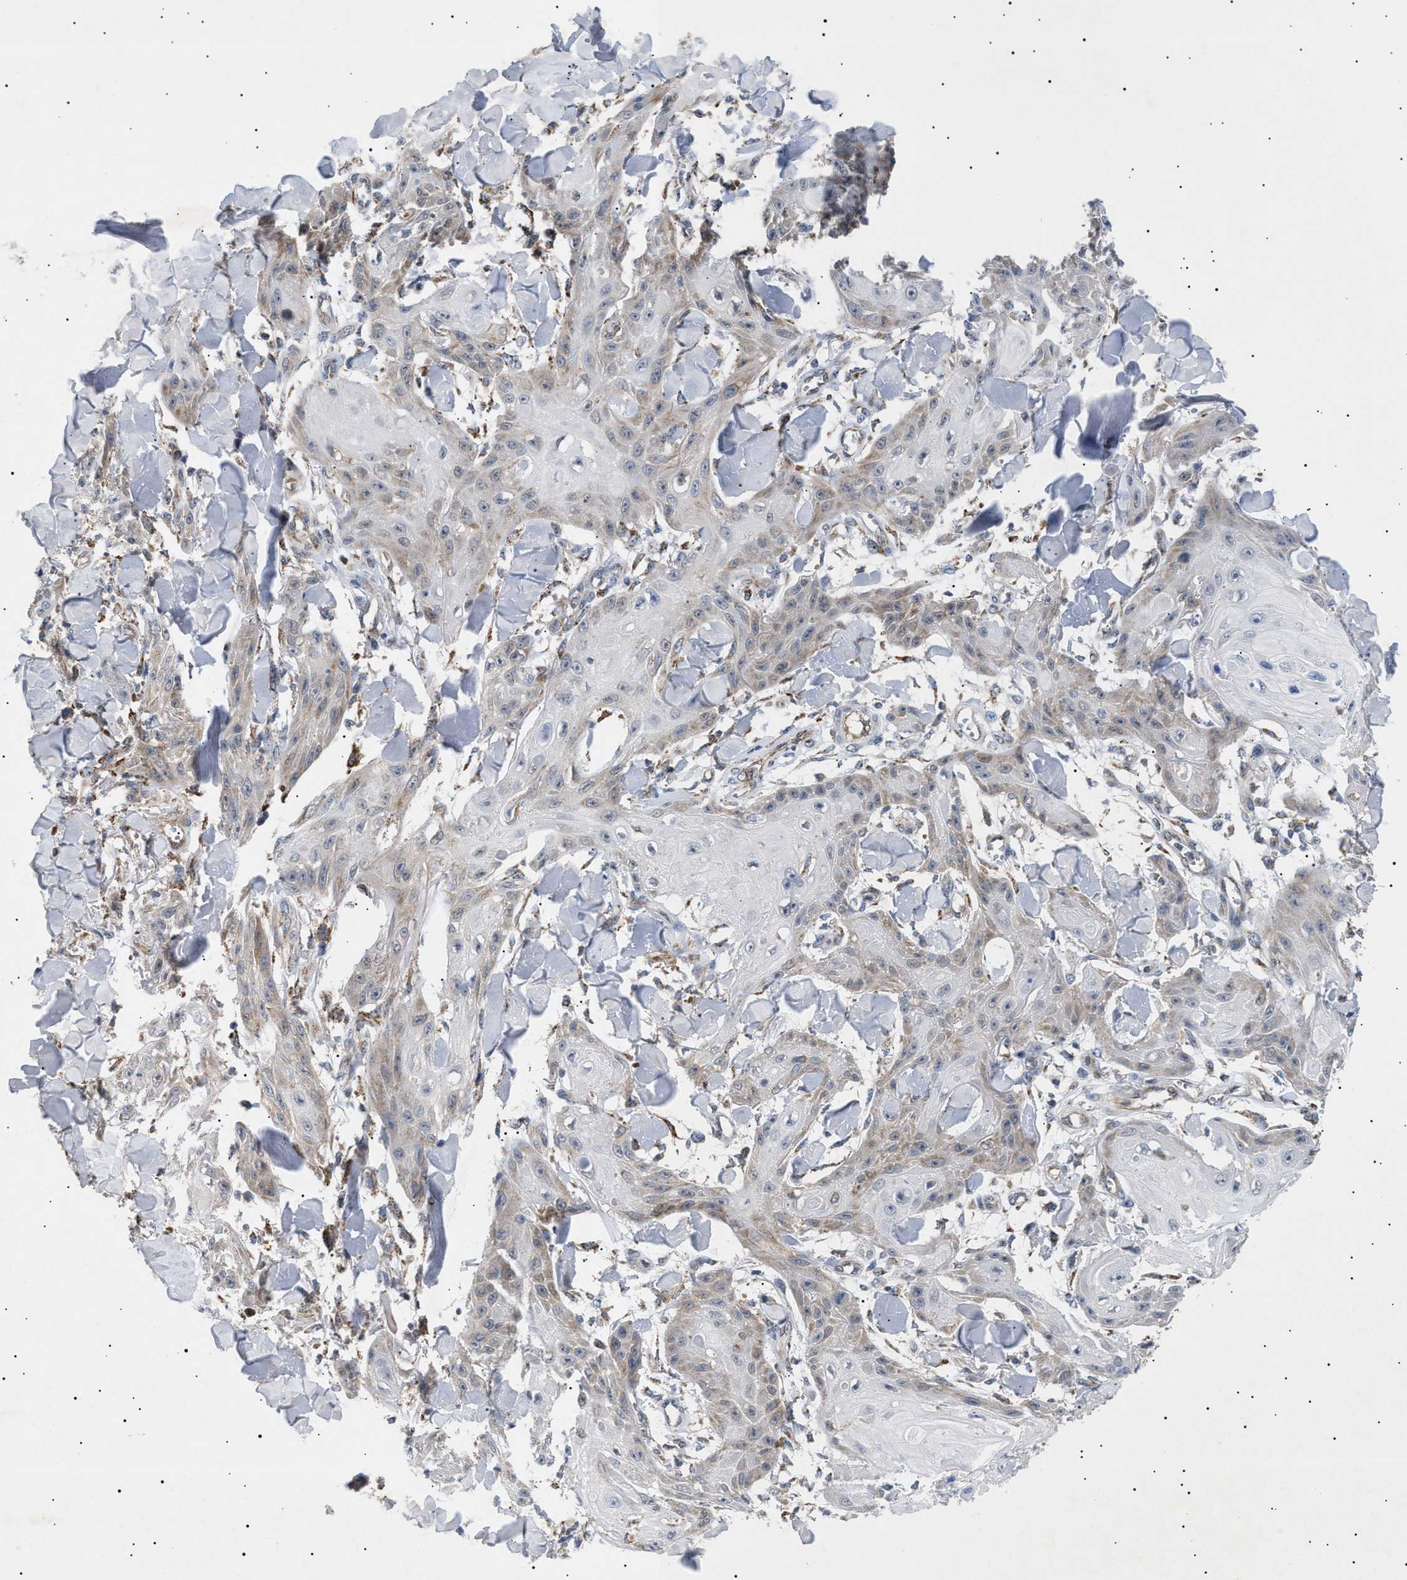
{"staining": {"intensity": "weak", "quantity": "<25%", "location": "cytoplasmic/membranous"}, "tissue": "skin cancer", "cell_type": "Tumor cells", "image_type": "cancer", "snomed": [{"axis": "morphology", "description": "Squamous cell carcinoma, NOS"}, {"axis": "topography", "description": "Skin"}], "caption": "There is no significant positivity in tumor cells of skin cancer.", "gene": "SIRT5", "patient": {"sex": "male", "age": 74}}